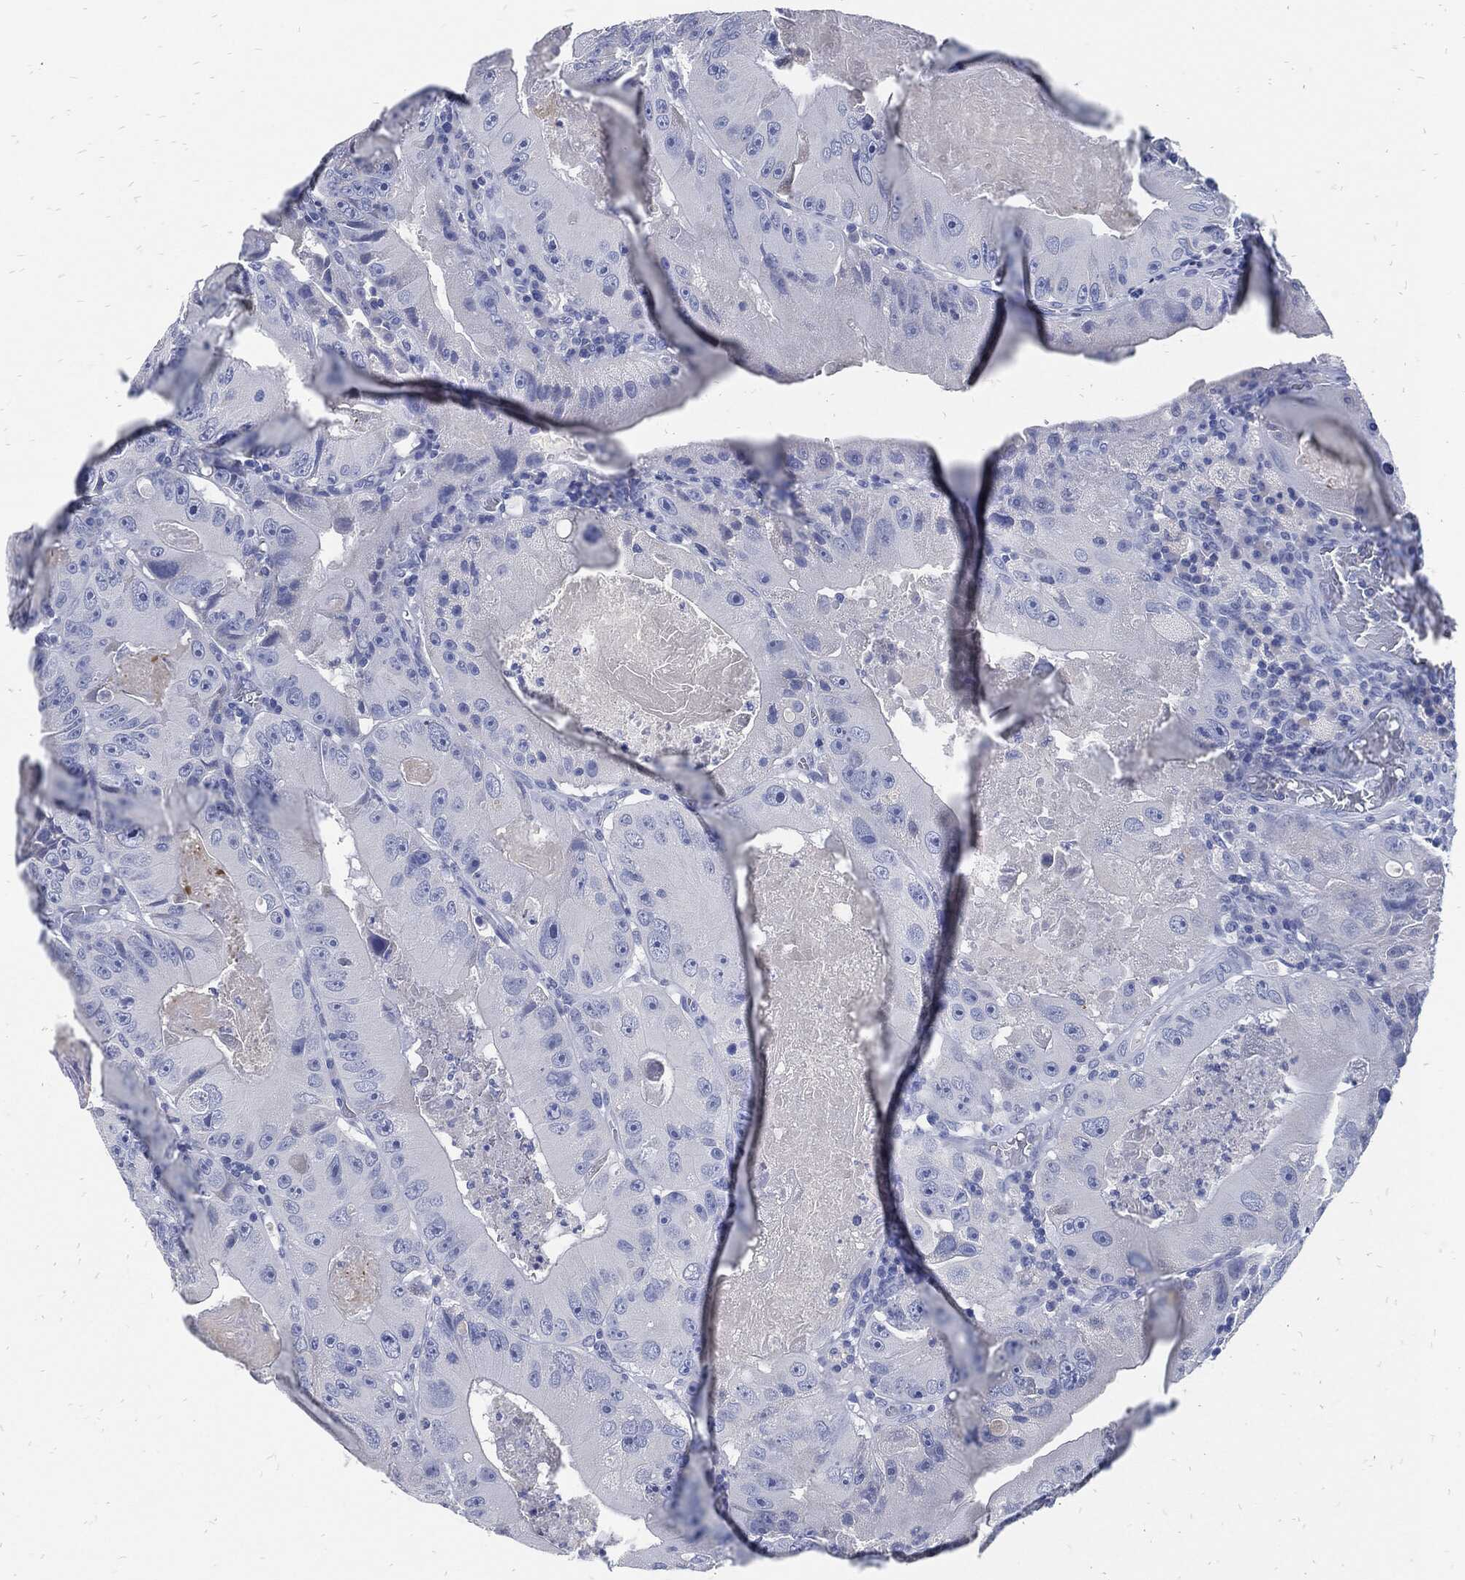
{"staining": {"intensity": "negative", "quantity": "none", "location": "none"}, "tissue": "colorectal cancer", "cell_type": "Tumor cells", "image_type": "cancer", "snomed": [{"axis": "morphology", "description": "Adenocarcinoma, NOS"}, {"axis": "topography", "description": "Colon"}], "caption": "A high-resolution histopathology image shows immunohistochemistry (IHC) staining of colorectal cancer (adenocarcinoma), which exhibits no significant expression in tumor cells.", "gene": "FABP4", "patient": {"sex": "female", "age": 86}}